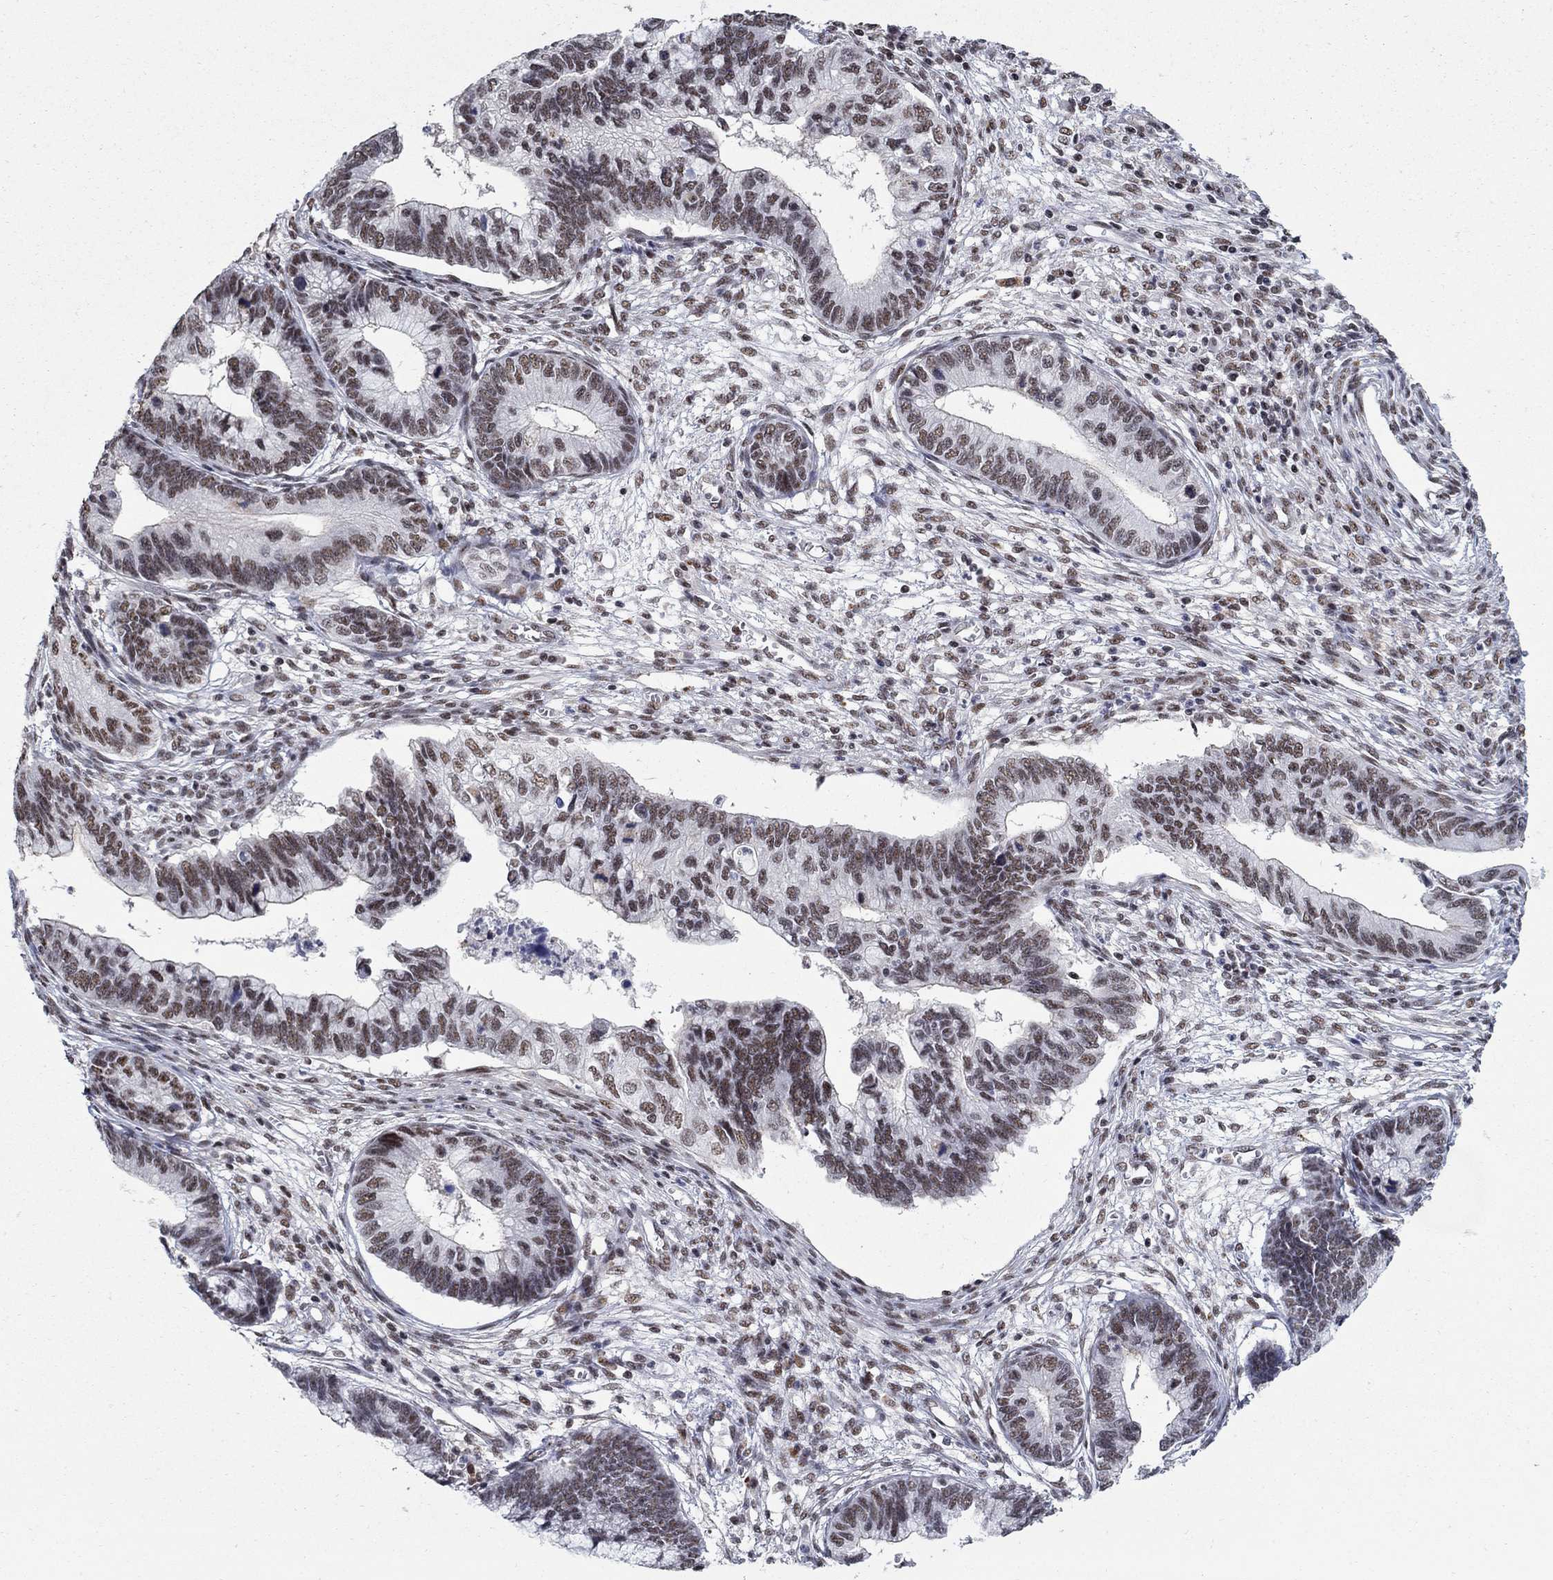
{"staining": {"intensity": "weak", "quantity": ">75%", "location": "nuclear"}, "tissue": "cervical cancer", "cell_type": "Tumor cells", "image_type": "cancer", "snomed": [{"axis": "morphology", "description": "Adenocarcinoma, NOS"}, {"axis": "topography", "description": "Cervix"}], "caption": "A photomicrograph of human cervical adenocarcinoma stained for a protein exhibits weak nuclear brown staining in tumor cells.", "gene": "PNISR", "patient": {"sex": "female", "age": 44}}